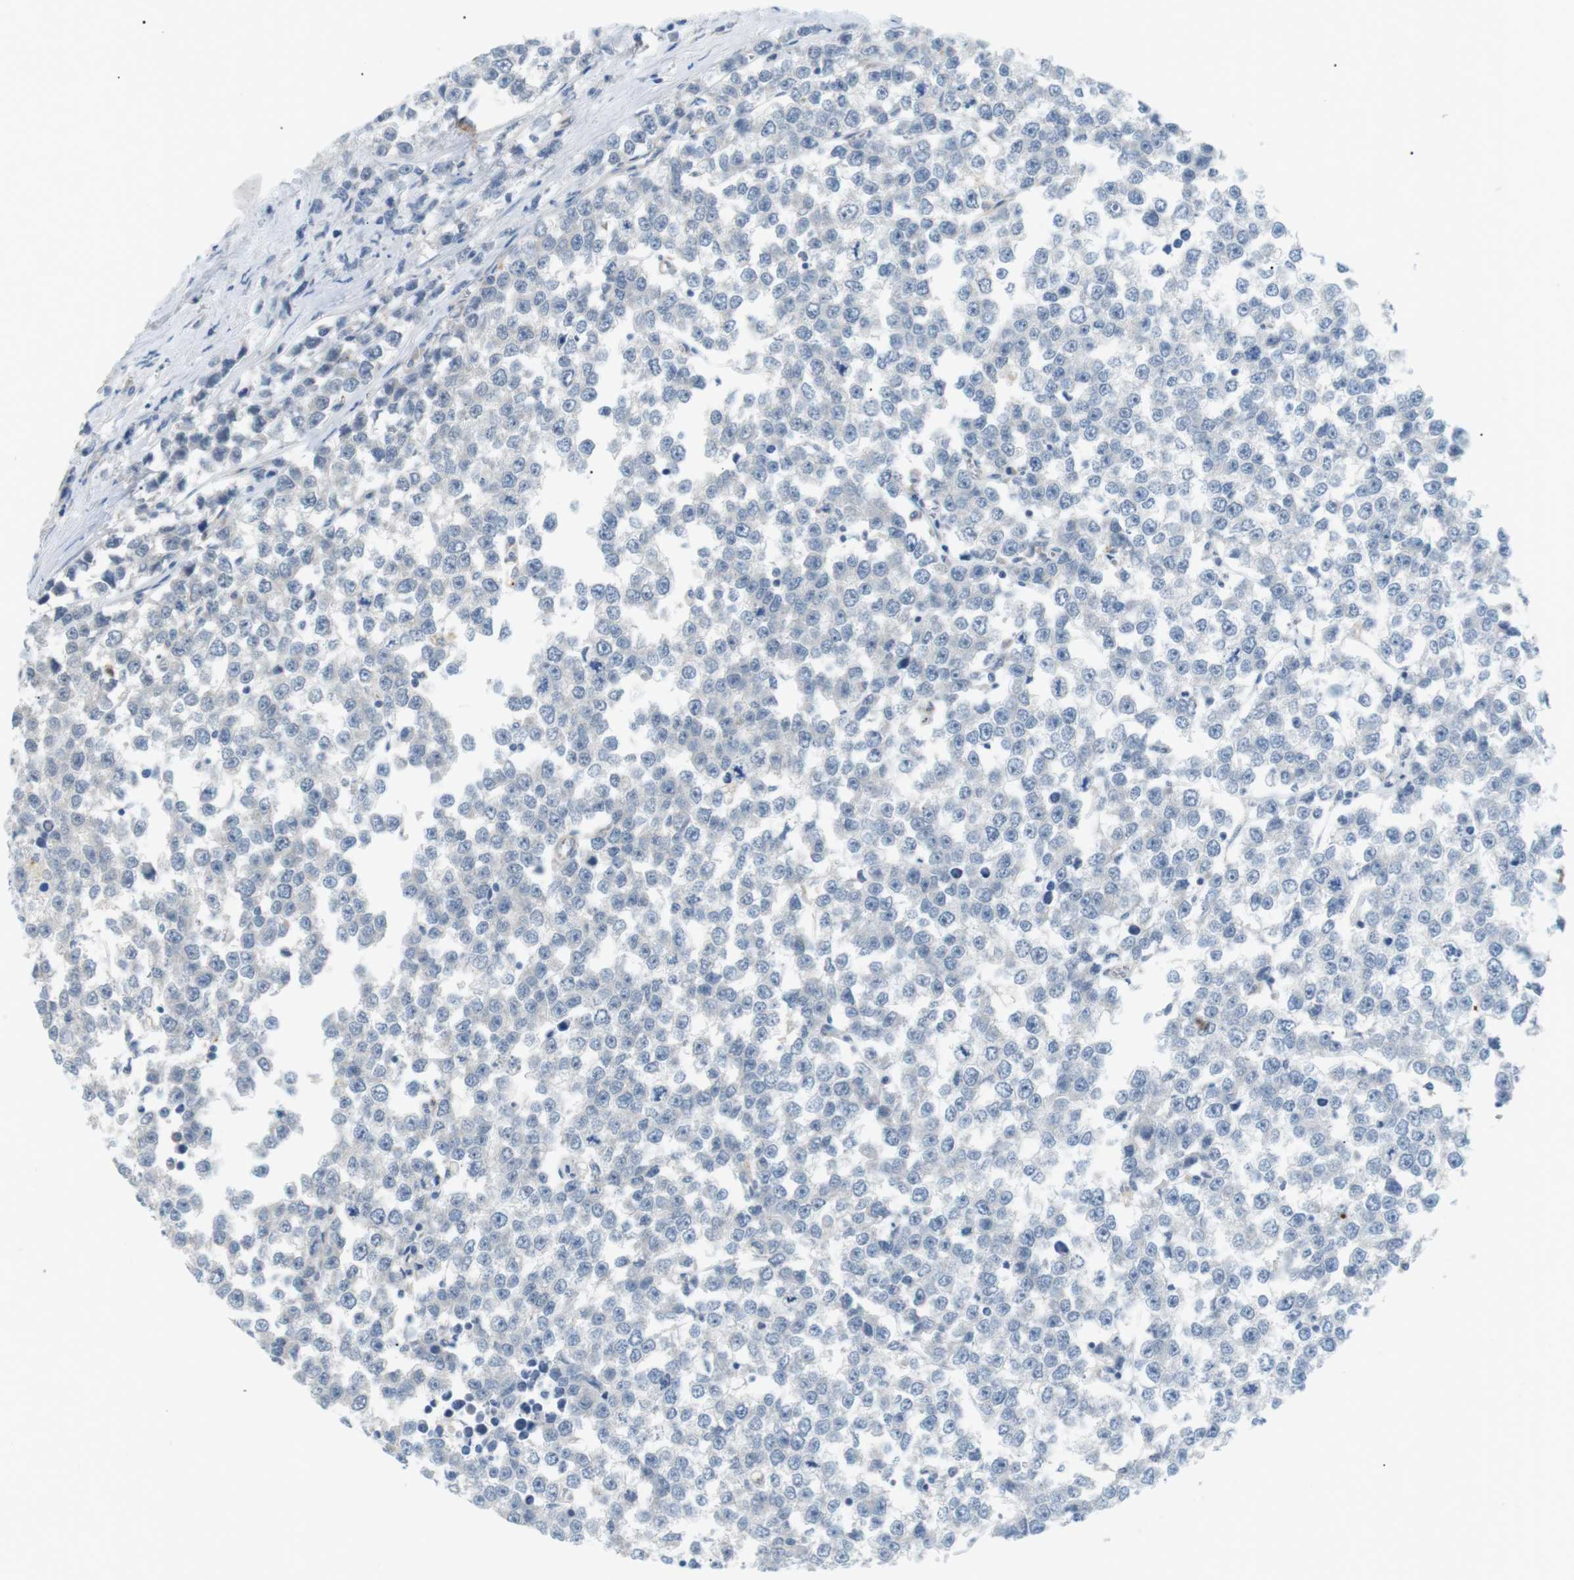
{"staining": {"intensity": "negative", "quantity": "none", "location": "none"}, "tissue": "testis cancer", "cell_type": "Tumor cells", "image_type": "cancer", "snomed": [{"axis": "morphology", "description": "Seminoma, NOS"}, {"axis": "morphology", "description": "Carcinoma, Embryonal, NOS"}, {"axis": "topography", "description": "Testis"}], "caption": "Protein analysis of embryonal carcinoma (testis) demonstrates no significant expression in tumor cells. (Immunohistochemistry, brightfield microscopy, high magnification).", "gene": "B4GALNT2", "patient": {"sex": "male", "age": 52}}